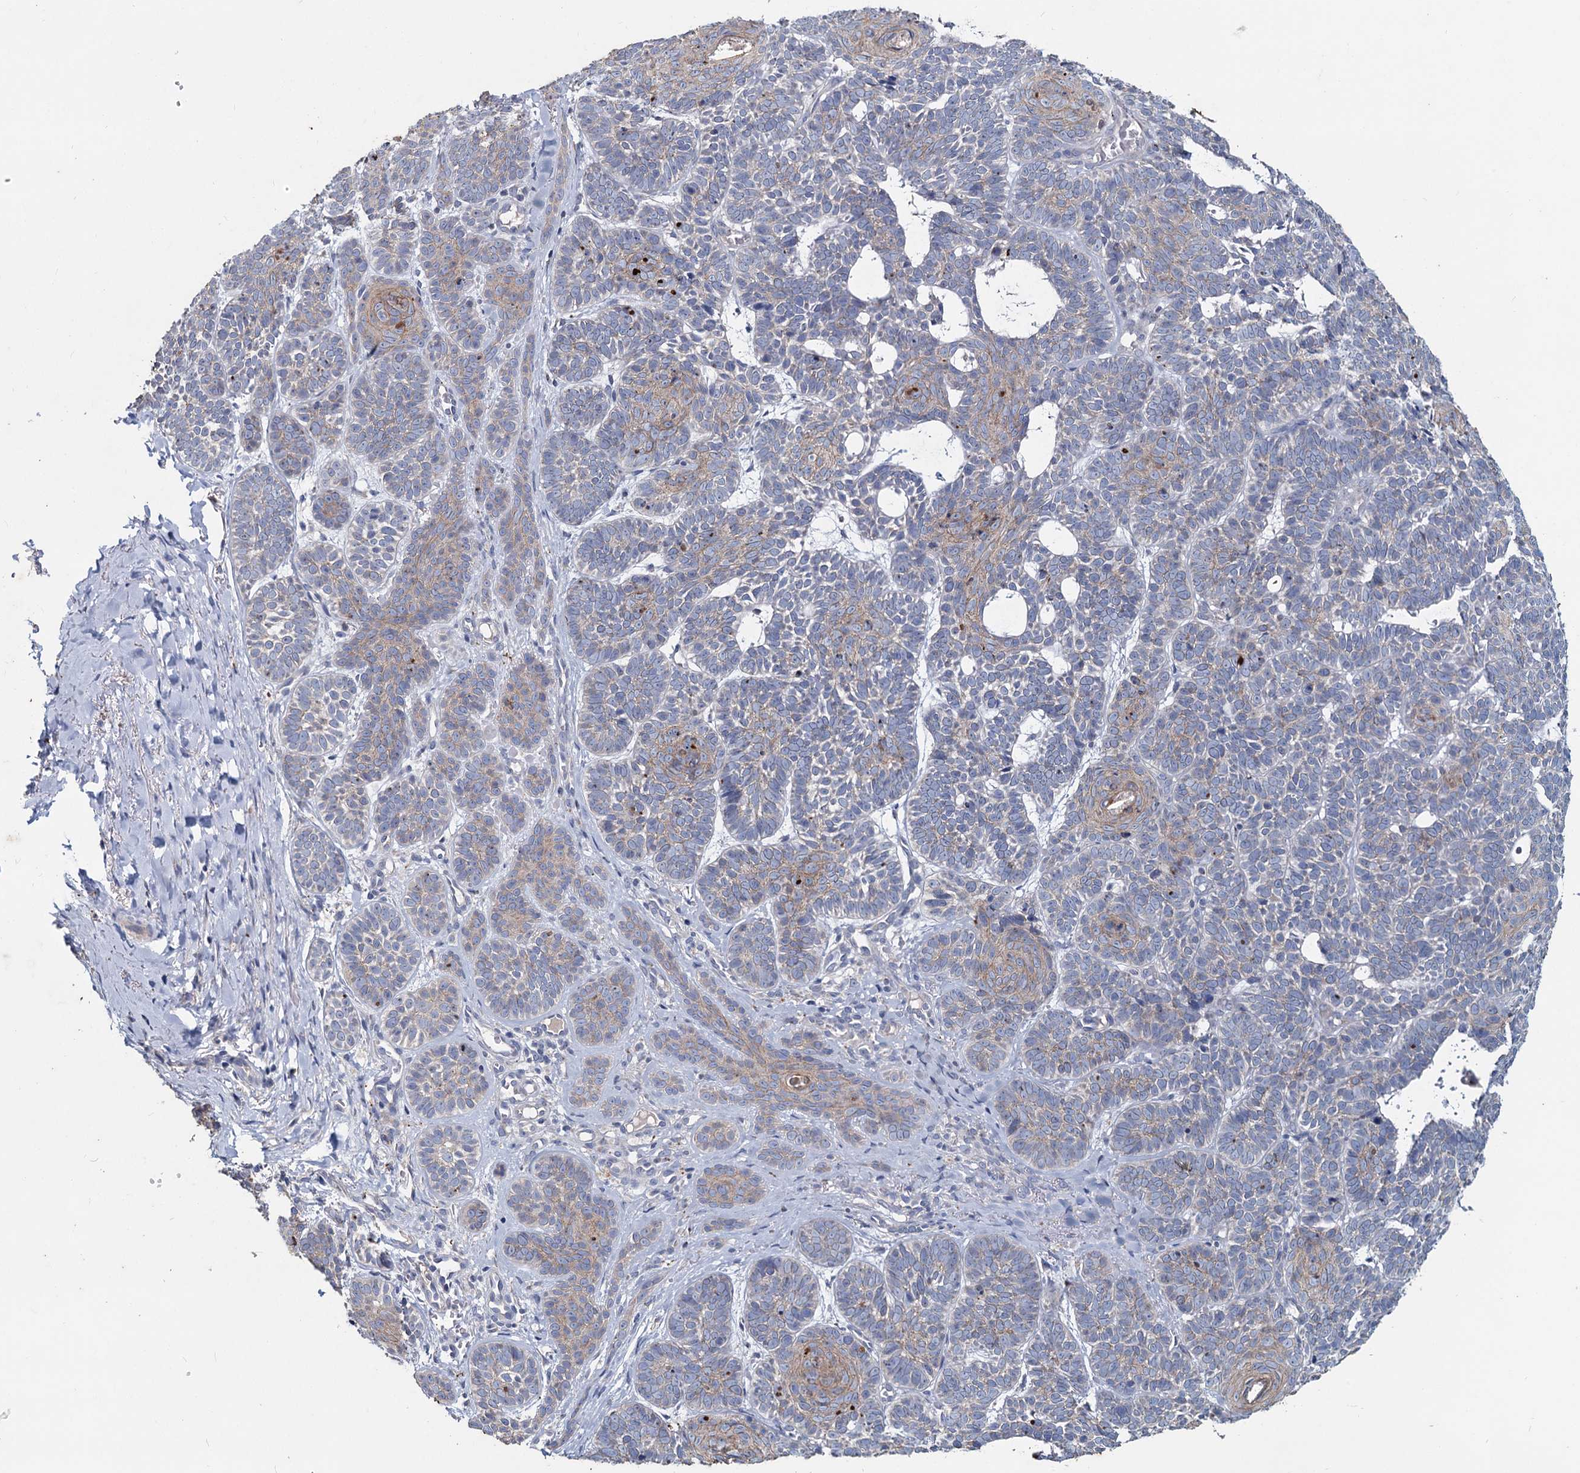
{"staining": {"intensity": "weak", "quantity": "<25%", "location": "cytoplasmic/membranous"}, "tissue": "skin cancer", "cell_type": "Tumor cells", "image_type": "cancer", "snomed": [{"axis": "morphology", "description": "Basal cell carcinoma"}, {"axis": "topography", "description": "Skin"}], "caption": "A high-resolution image shows immunohistochemistry staining of skin basal cell carcinoma, which demonstrates no significant staining in tumor cells.", "gene": "TMX2", "patient": {"sex": "male", "age": 85}}